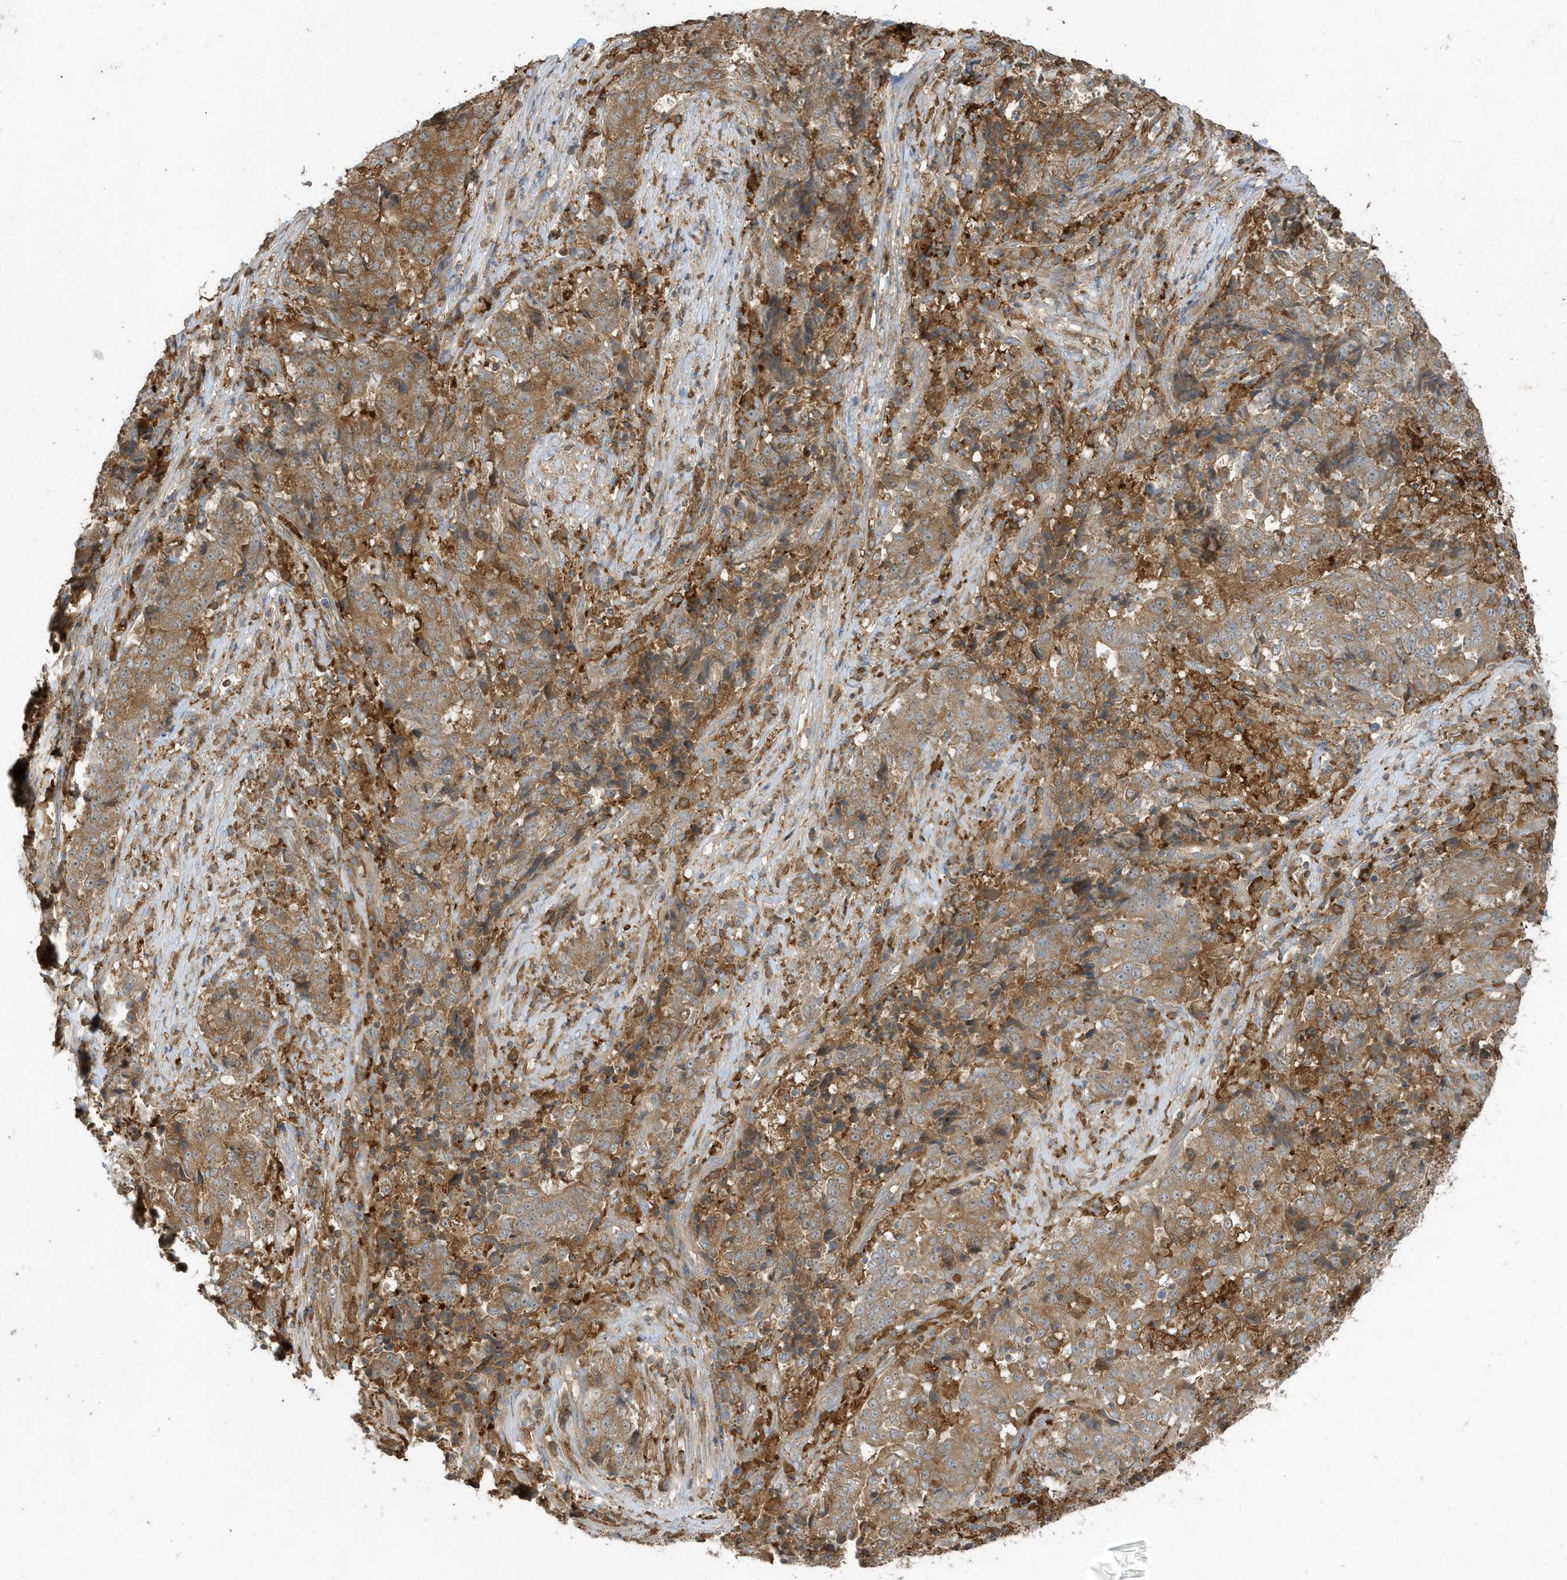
{"staining": {"intensity": "moderate", "quantity": ">75%", "location": "cytoplasmic/membranous"}, "tissue": "stomach cancer", "cell_type": "Tumor cells", "image_type": "cancer", "snomed": [{"axis": "morphology", "description": "Adenocarcinoma, NOS"}, {"axis": "topography", "description": "Stomach"}], "caption": "Human stomach cancer (adenocarcinoma) stained for a protein (brown) exhibits moderate cytoplasmic/membranous positive expression in approximately >75% of tumor cells.", "gene": "ABTB1", "patient": {"sex": "male", "age": 59}}